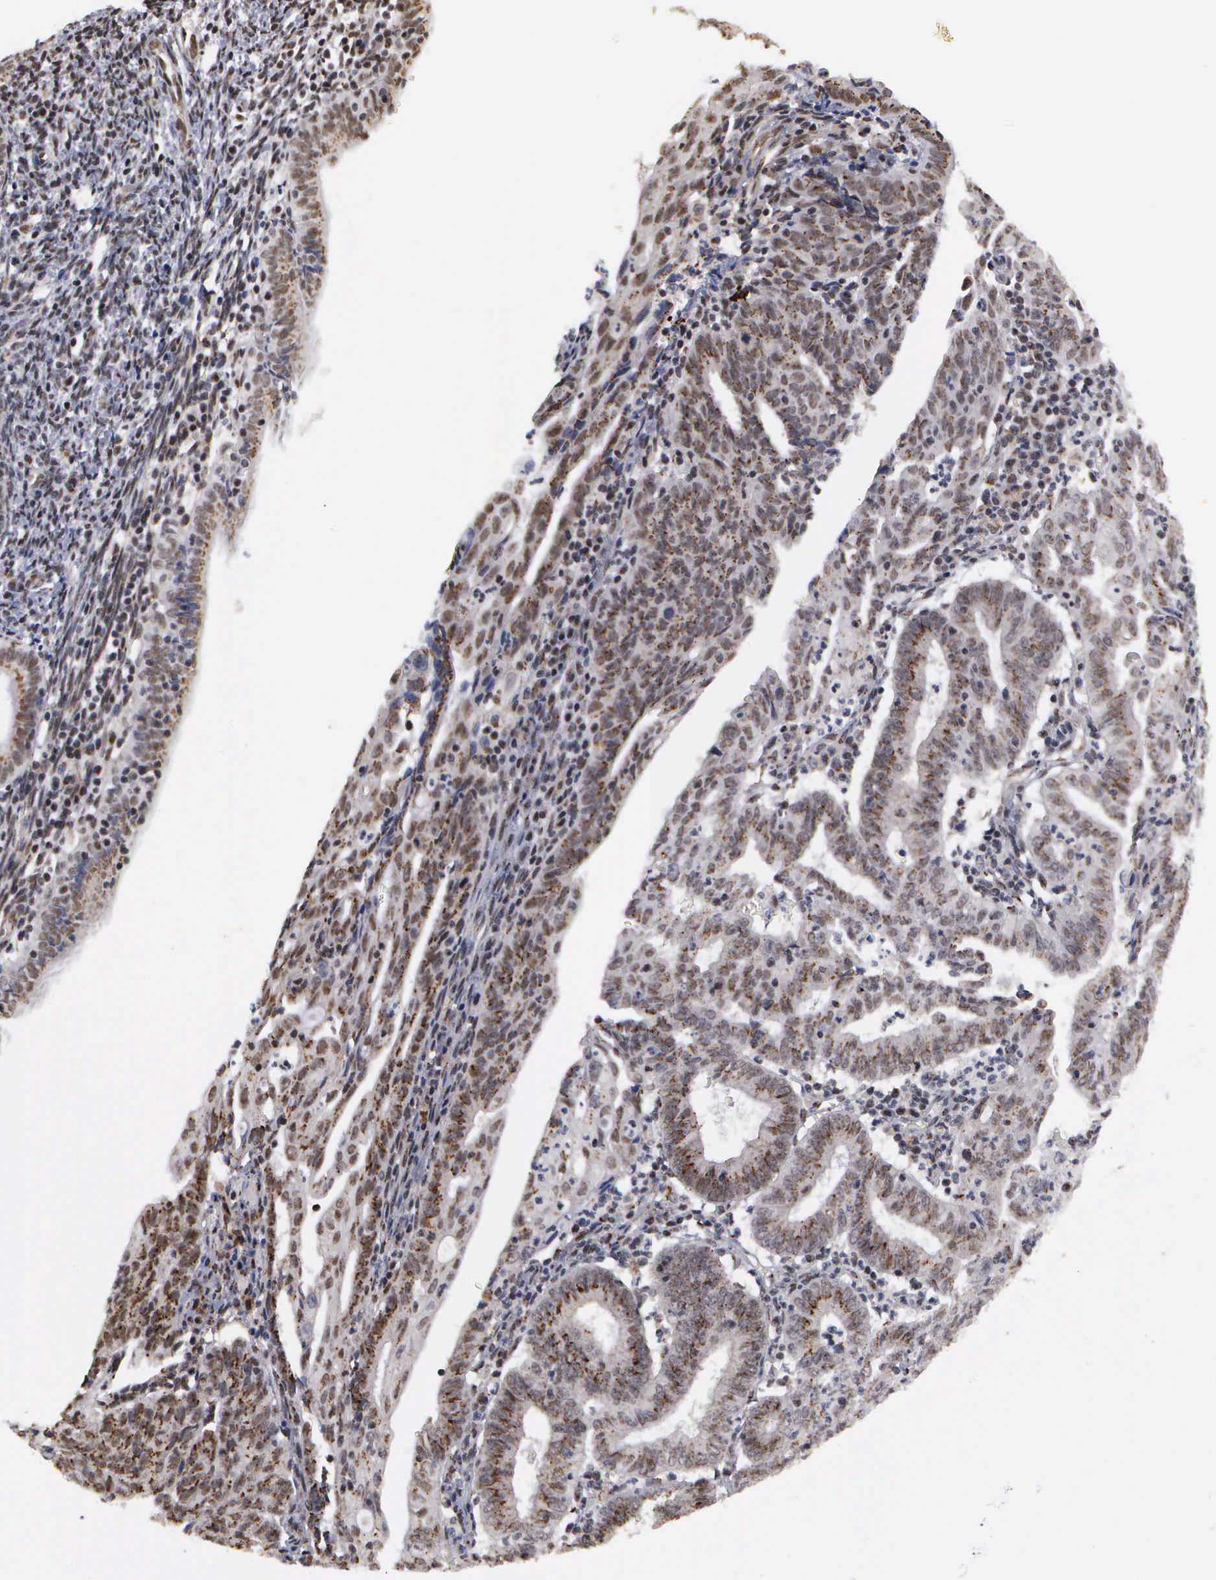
{"staining": {"intensity": "moderate", "quantity": ">75%", "location": "cytoplasmic/membranous,nuclear"}, "tissue": "endometrial cancer", "cell_type": "Tumor cells", "image_type": "cancer", "snomed": [{"axis": "morphology", "description": "Adenocarcinoma, NOS"}, {"axis": "topography", "description": "Endometrium"}], "caption": "Tumor cells reveal moderate cytoplasmic/membranous and nuclear expression in approximately >75% of cells in endometrial cancer (adenocarcinoma). The staining was performed using DAB (3,3'-diaminobenzidine) to visualize the protein expression in brown, while the nuclei were stained in blue with hematoxylin (Magnification: 20x).", "gene": "GTF2A1", "patient": {"sex": "female", "age": 60}}